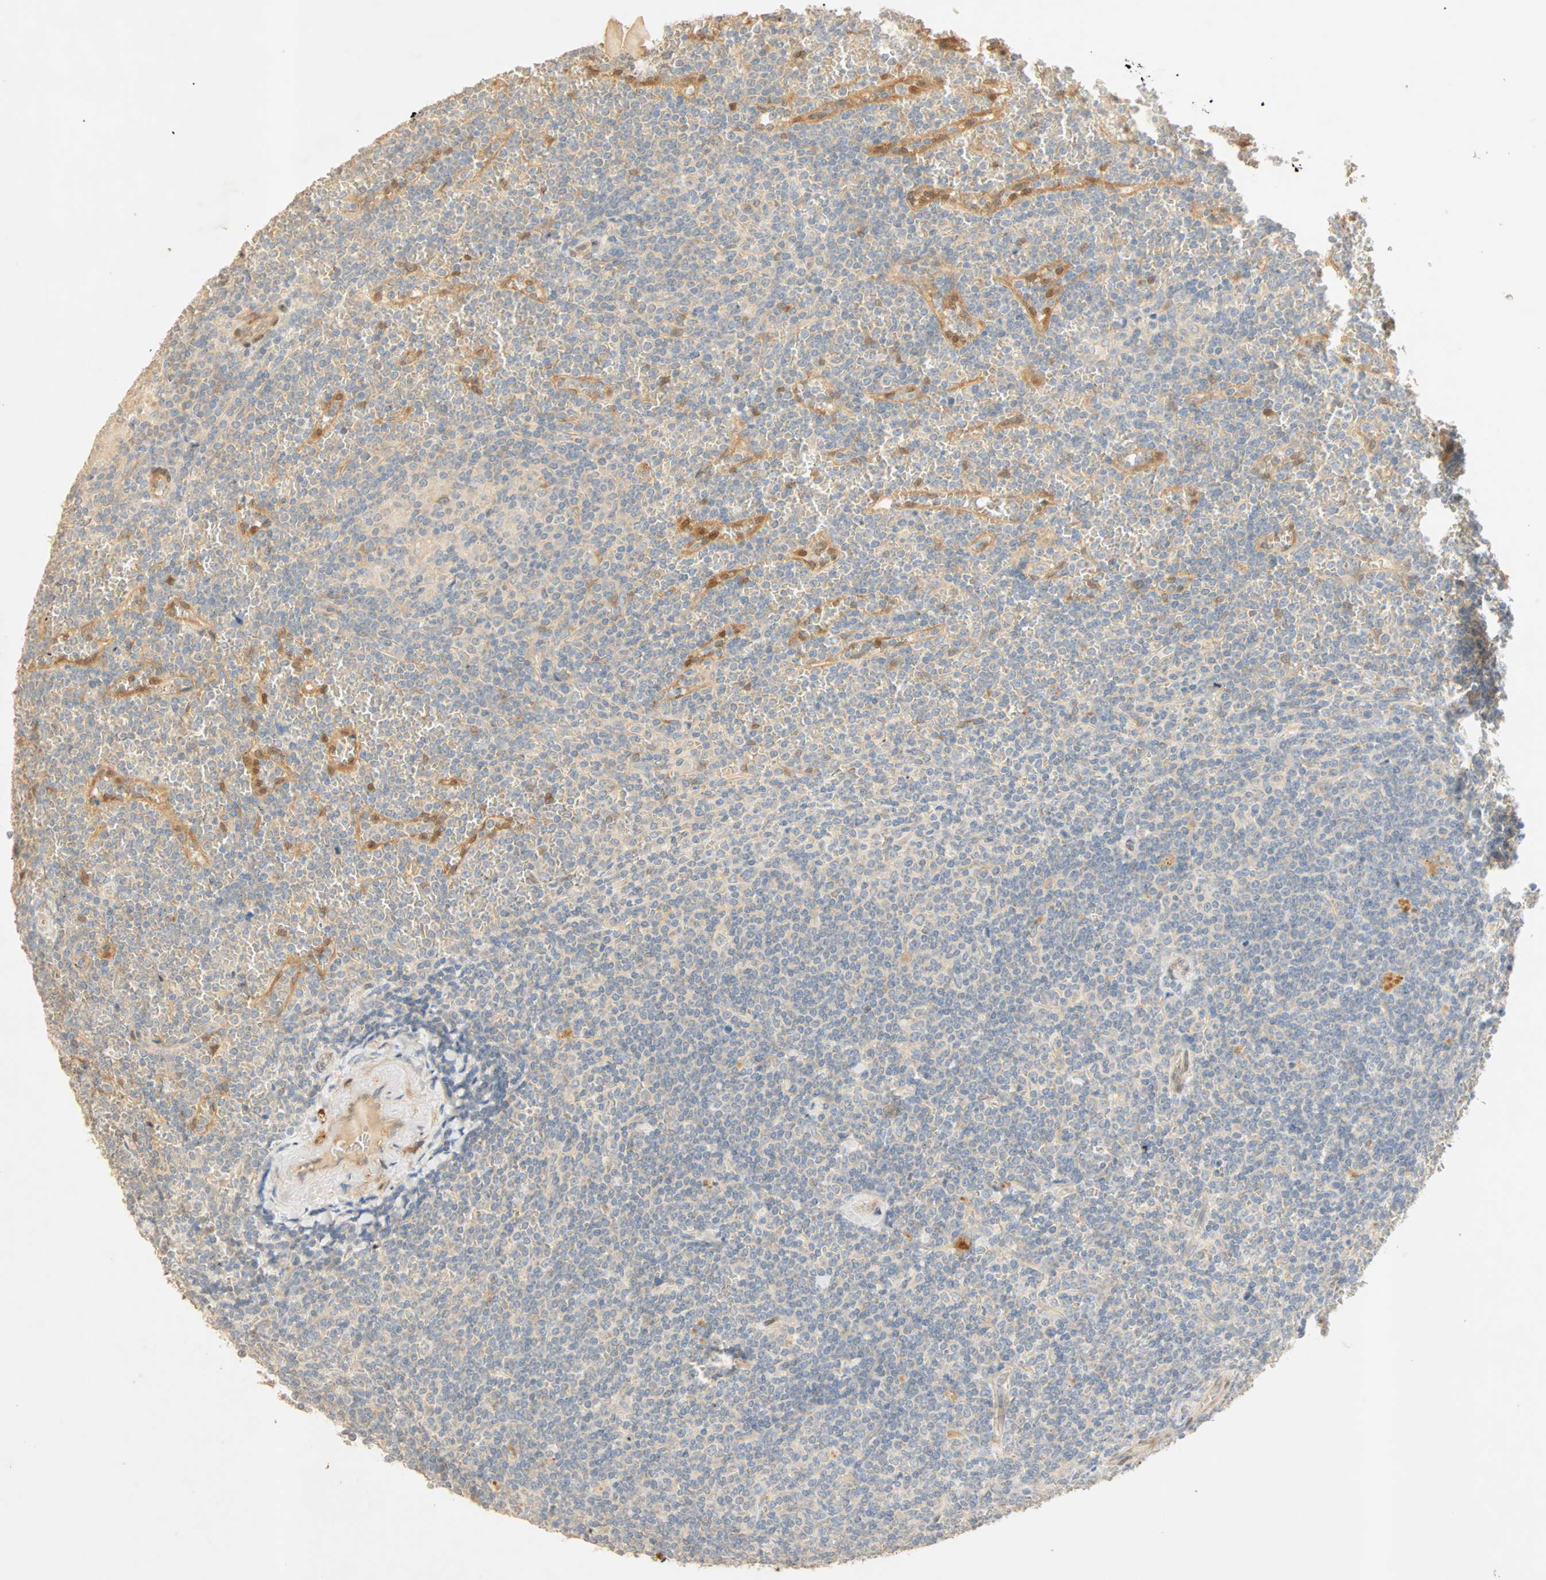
{"staining": {"intensity": "negative", "quantity": "none", "location": "none"}, "tissue": "lymphoma", "cell_type": "Tumor cells", "image_type": "cancer", "snomed": [{"axis": "morphology", "description": "Malignant lymphoma, non-Hodgkin's type, Low grade"}, {"axis": "topography", "description": "Spleen"}], "caption": "A photomicrograph of human lymphoma is negative for staining in tumor cells.", "gene": "SELENBP1", "patient": {"sex": "female", "age": 19}}